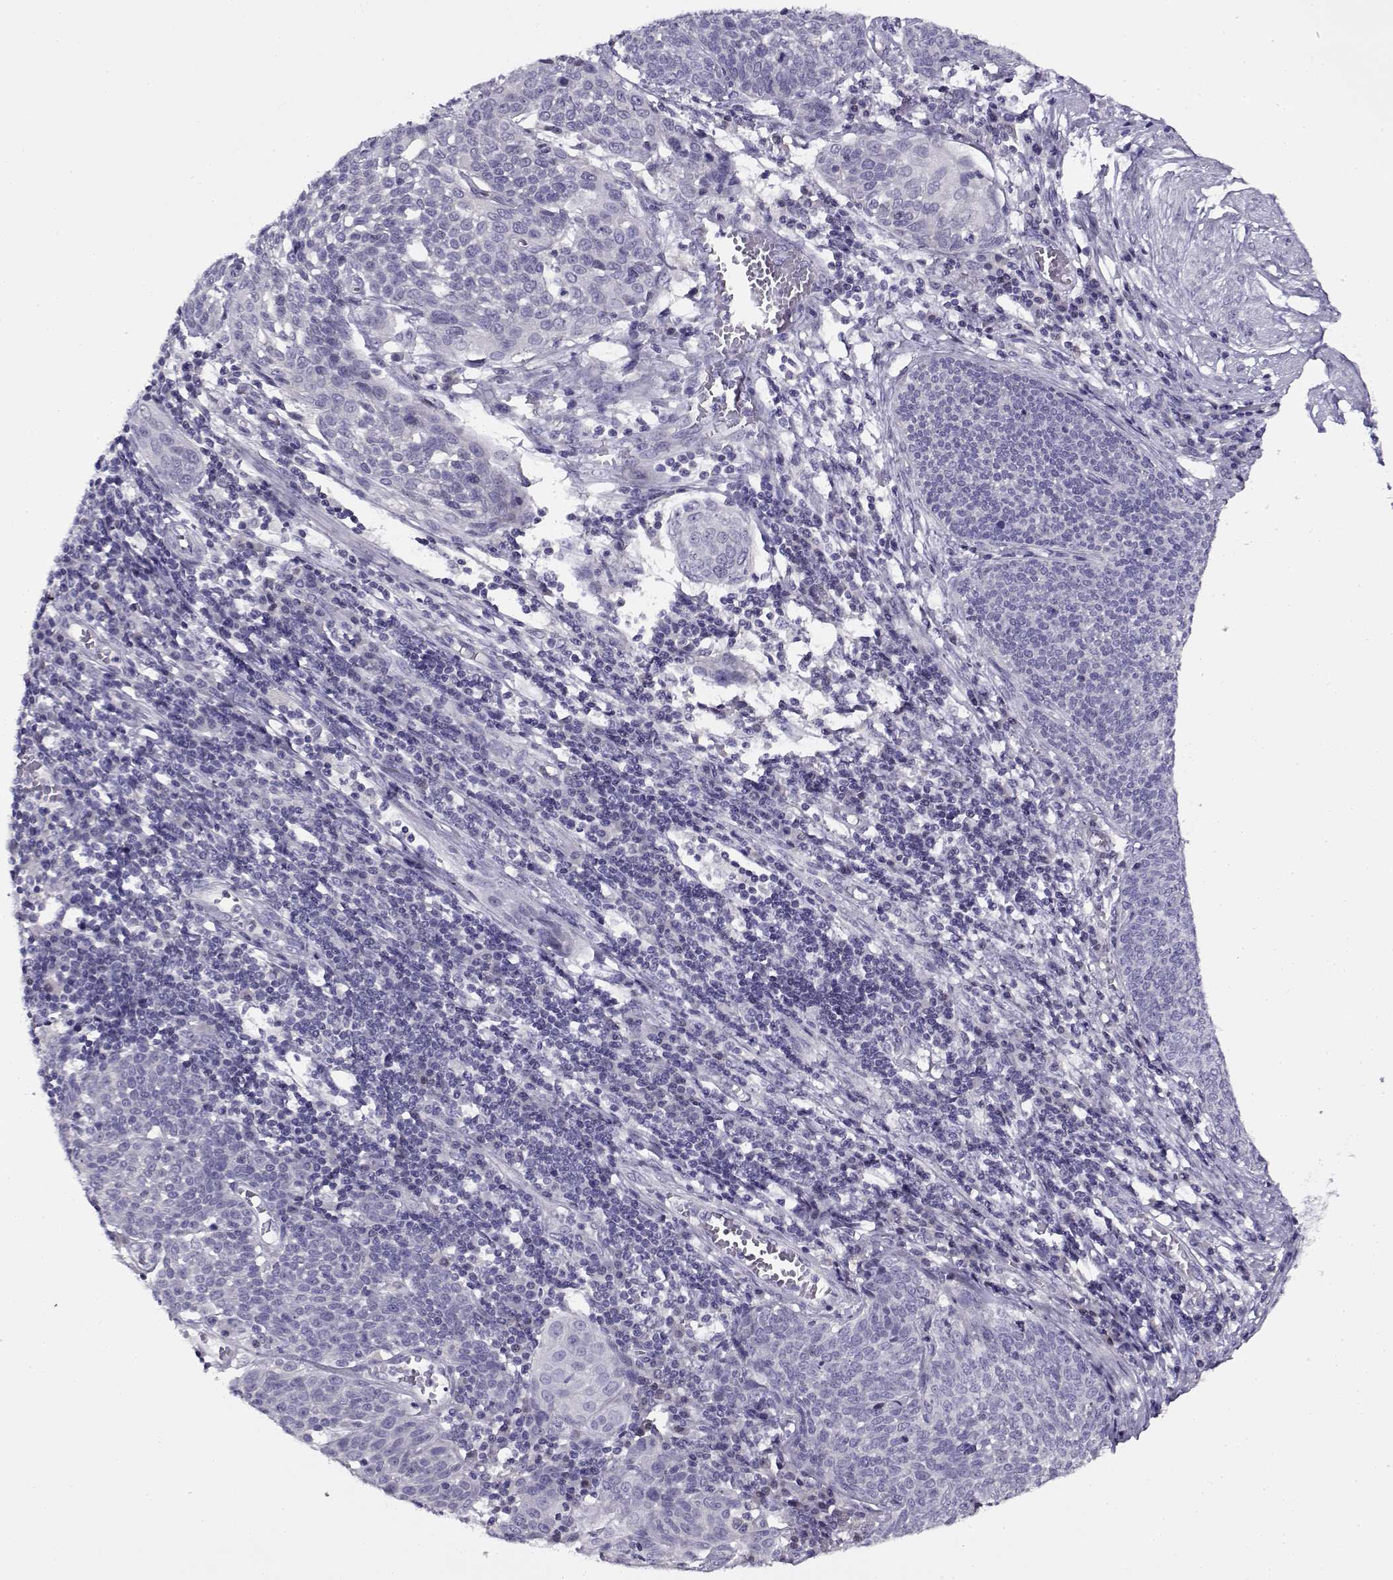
{"staining": {"intensity": "negative", "quantity": "none", "location": "none"}, "tissue": "cervical cancer", "cell_type": "Tumor cells", "image_type": "cancer", "snomed": [{"axis": "morphology", "description": "Squamous cell carcinoma, NOS"}, {"axis": "topography", "description": "Cervix"}], "caption": "Squamous cell carcinoma (cervical) stained for a protein using immunohistochemistry (IHC) exhibits no staining tumor cells.", "gene": "FEZF1", "patient": {"sex": "female", "age": 34}}